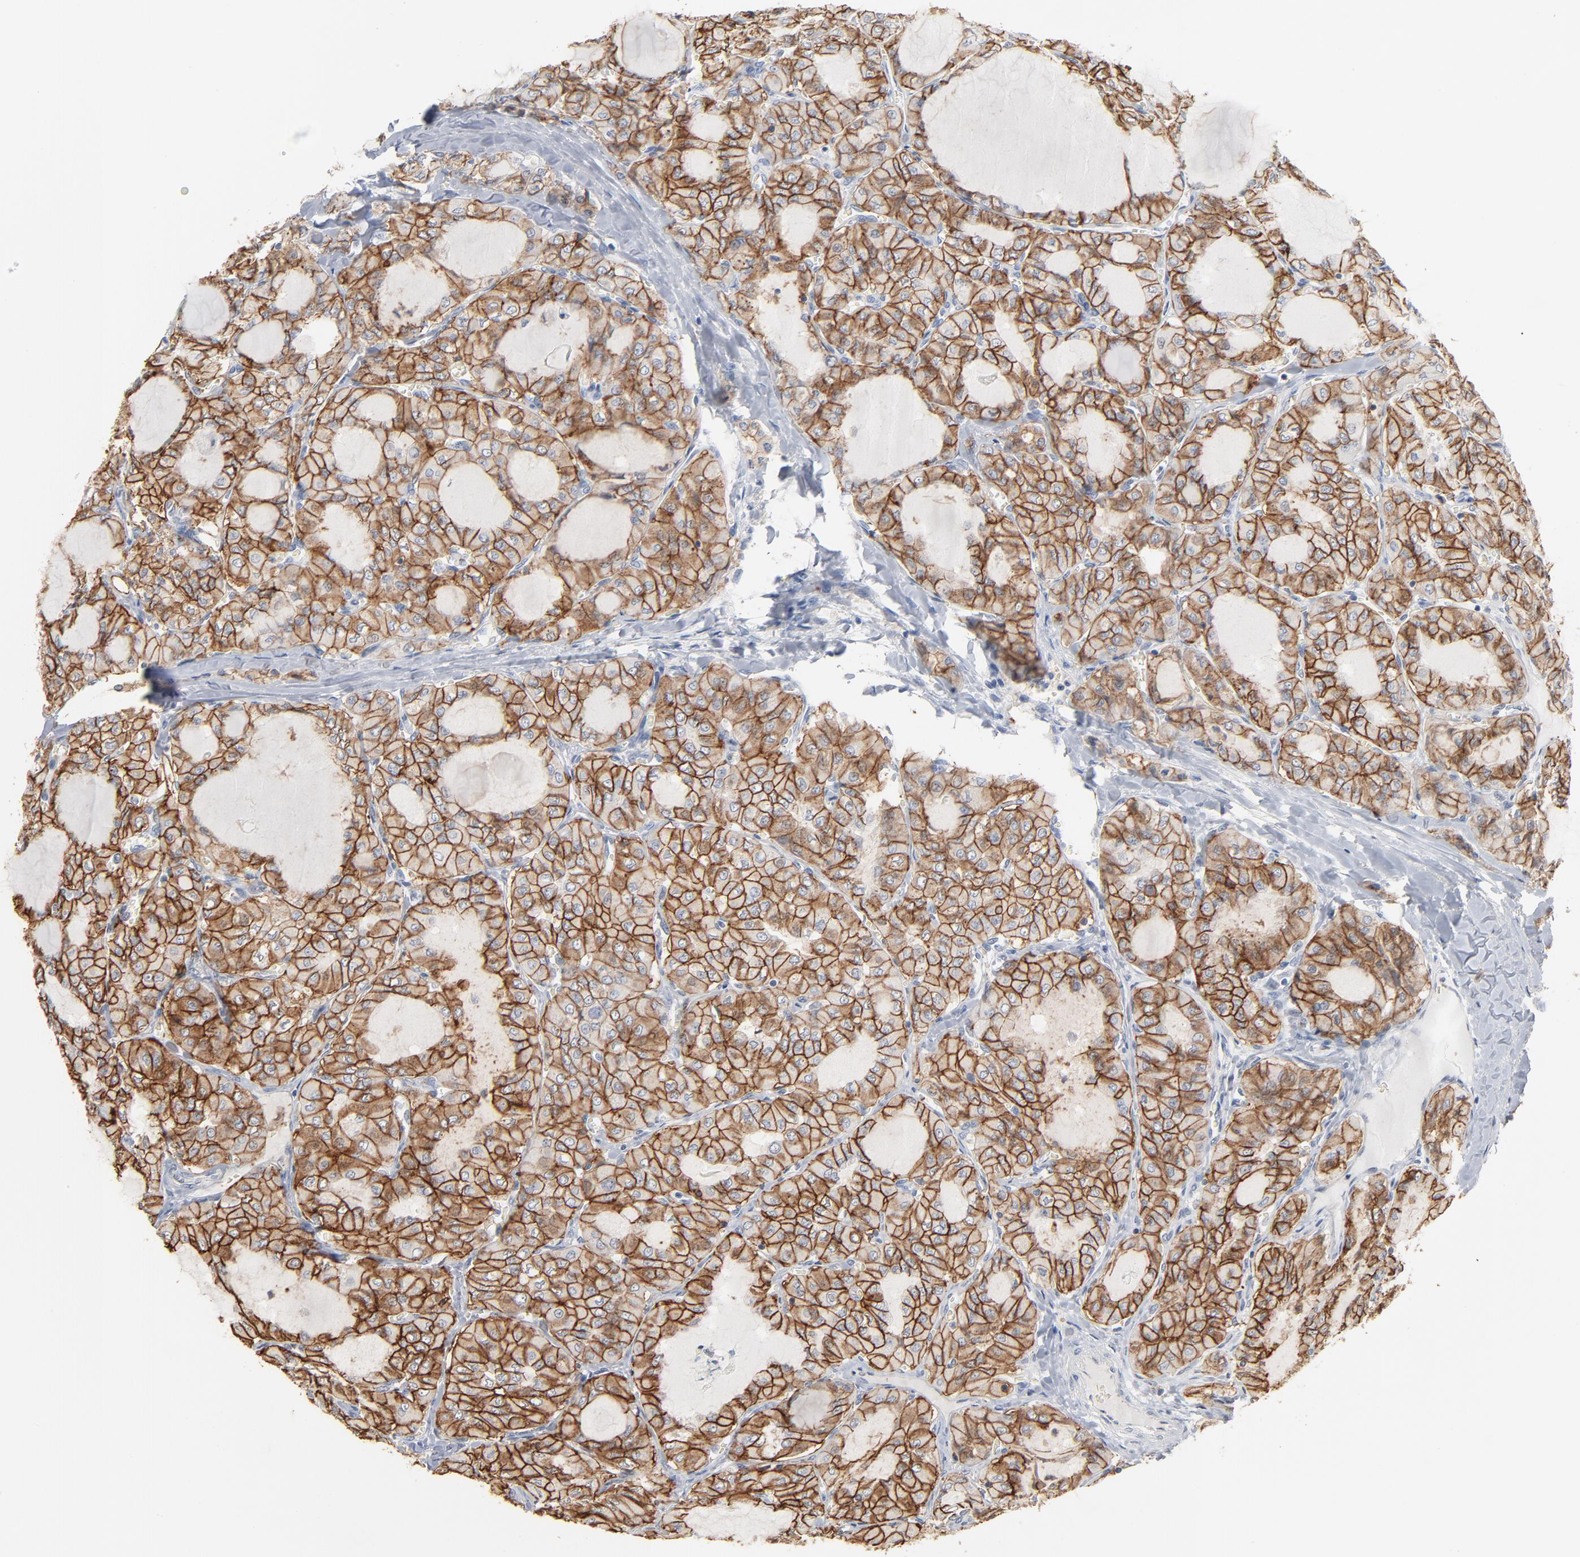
{"staining": {"intensity": "moderate", "quantity": ">75%", "location": "cytoplasmic/membranous"}, "tissue": "thyroid cancer", "cell_type": "Tumor cells", "image_type": "cancer", "snomed": [{"axis": "morphology", "description": "Papillary adenocarcinoma, NOS"}, {"axis": "topography", "description": "Thyroid gland"}], "caption": "This photomicrograph displays immunohistochemistry (IHC) staining of human thyroid cancer, with medium moderate cytoplasmic/membranous staining in about >75% of tumor cells.", "gene": "EPCAM", "patient": {"sex": "male", "age": 20}}